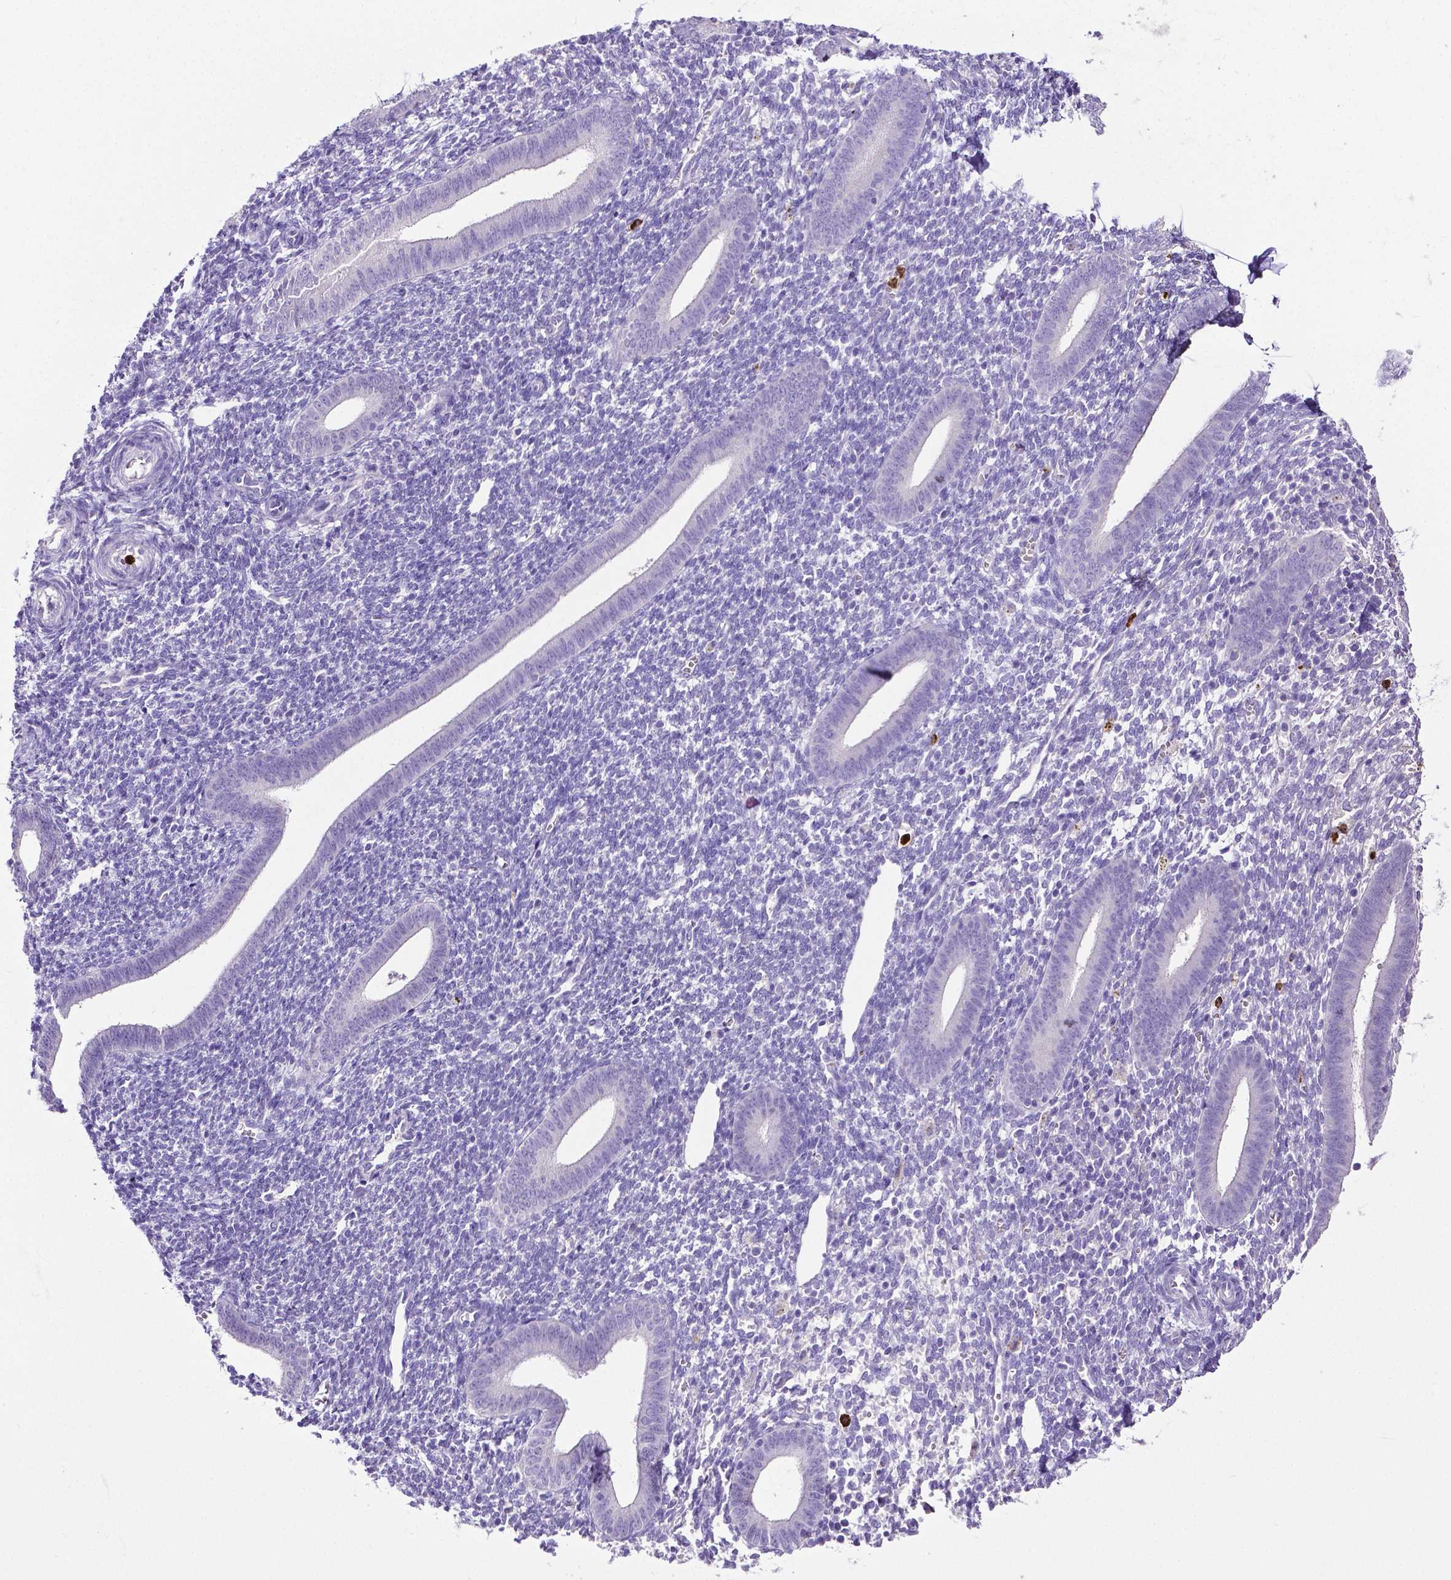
{"staining": {"intensity": "negative", "quantity": "none", "location": "none"}, "tissue": "endometrium", "cell_type": "Cells in endometrial stroma", "image_type": "normal", "snomed": [{"axis": "morphology", "description": "Normal tissue, NOS"}, {"axis": "topography", "description": "Endometrium"}], "caption": "A histopathology image of human endometrium is negative for staining in cells in endometrial stroma. (DAB IHC, high magnification).", "gene": "MMP9", "patient": {"sex": "female", "age": 25}}